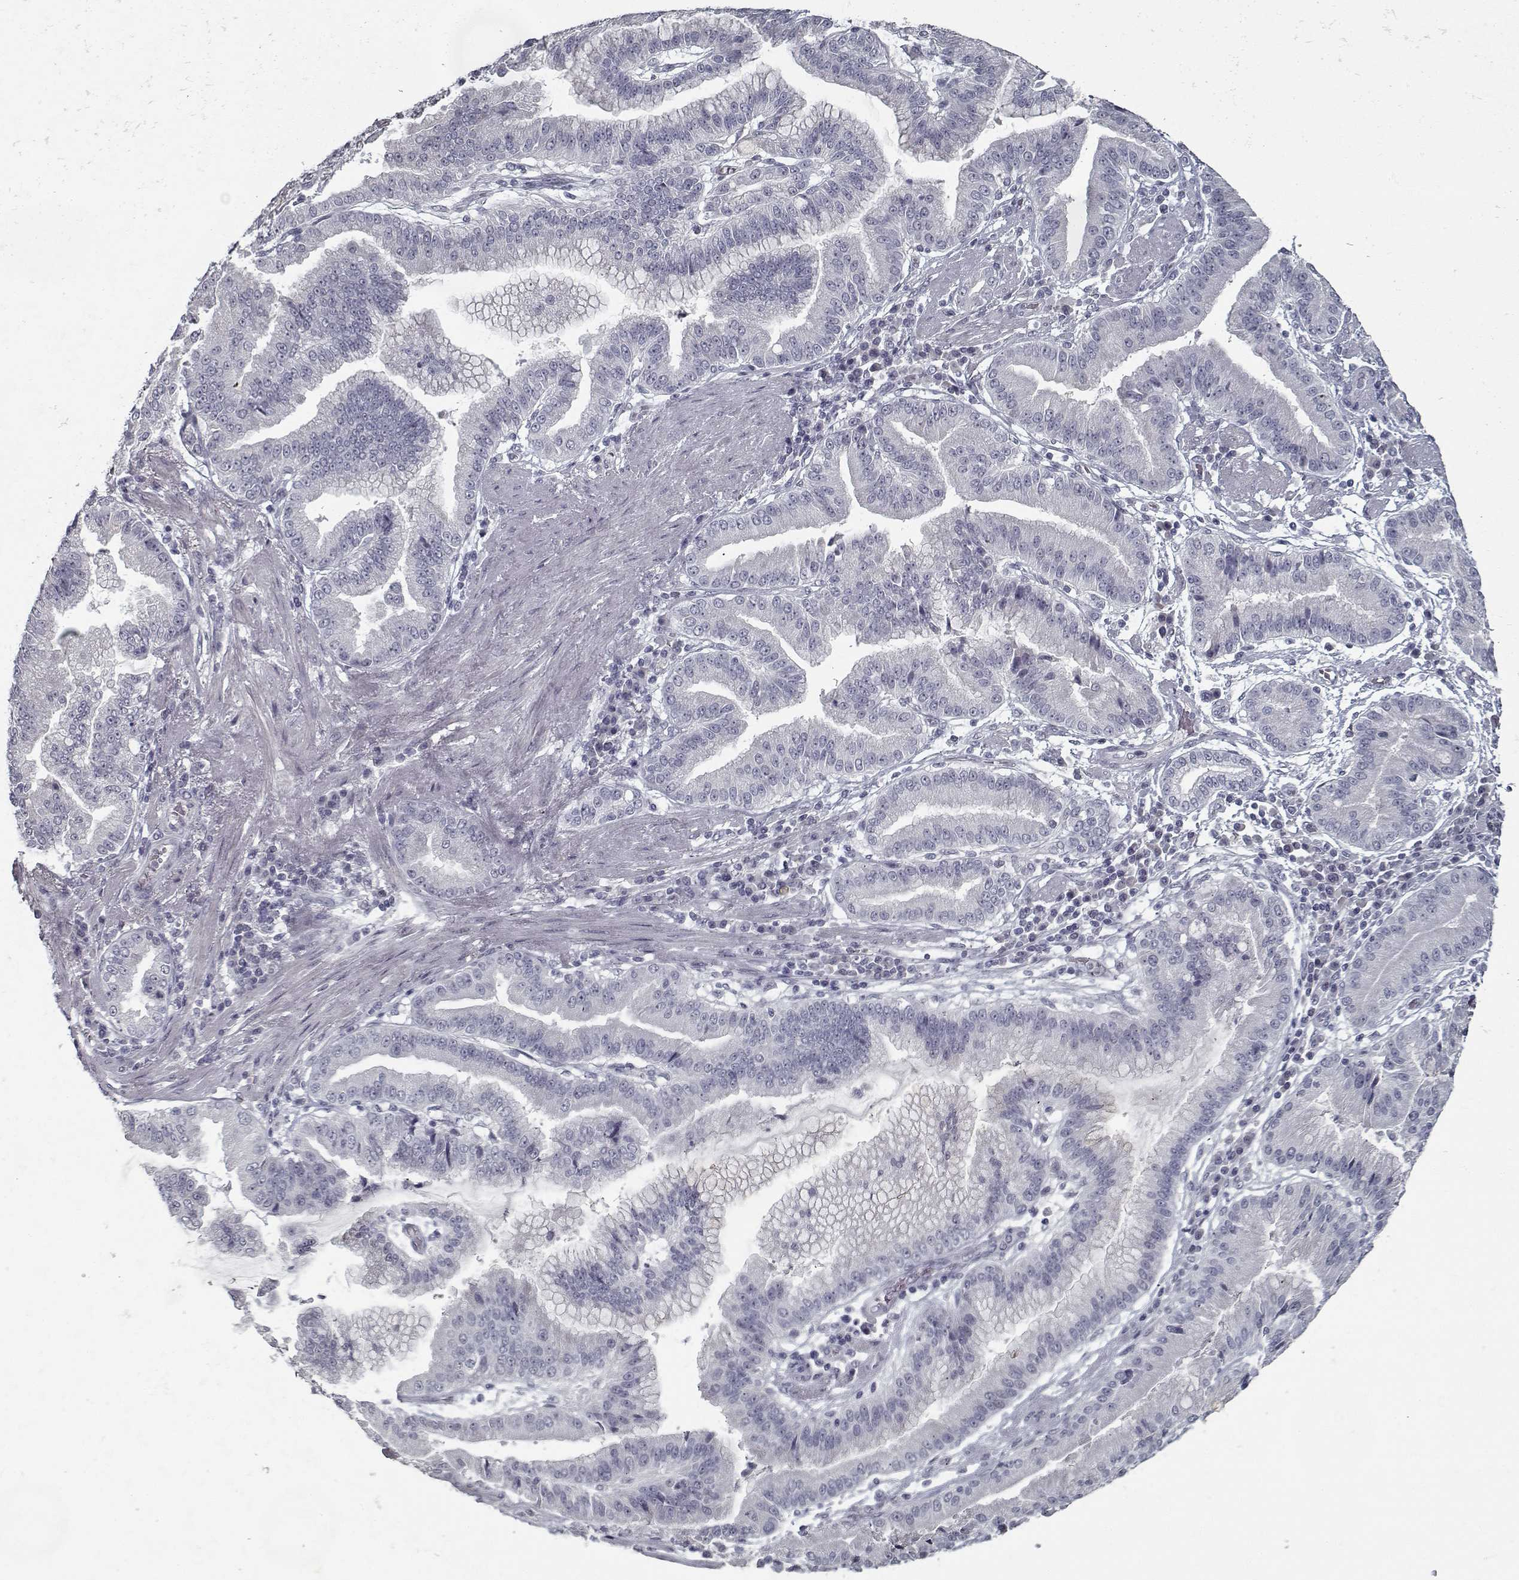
{"staining": {"intensity": "negative", "quantity": "none", "location": "none"}, "tissue": "stomach cancer", "cell_type": "Tumor cells", "image_type": "cancer", "snomed": [{"axis": "morphology", "description": "Adenocarcinoma, NOS"}, {"axis": "topography", "description": "Stomach"}], "caption": "This is an IHC photomicrograph of stomach adenocarcinoma. There is no positivity in tumor cells.", "gene": "GAD2", "patient": {"sex": "male", "age": 83}}